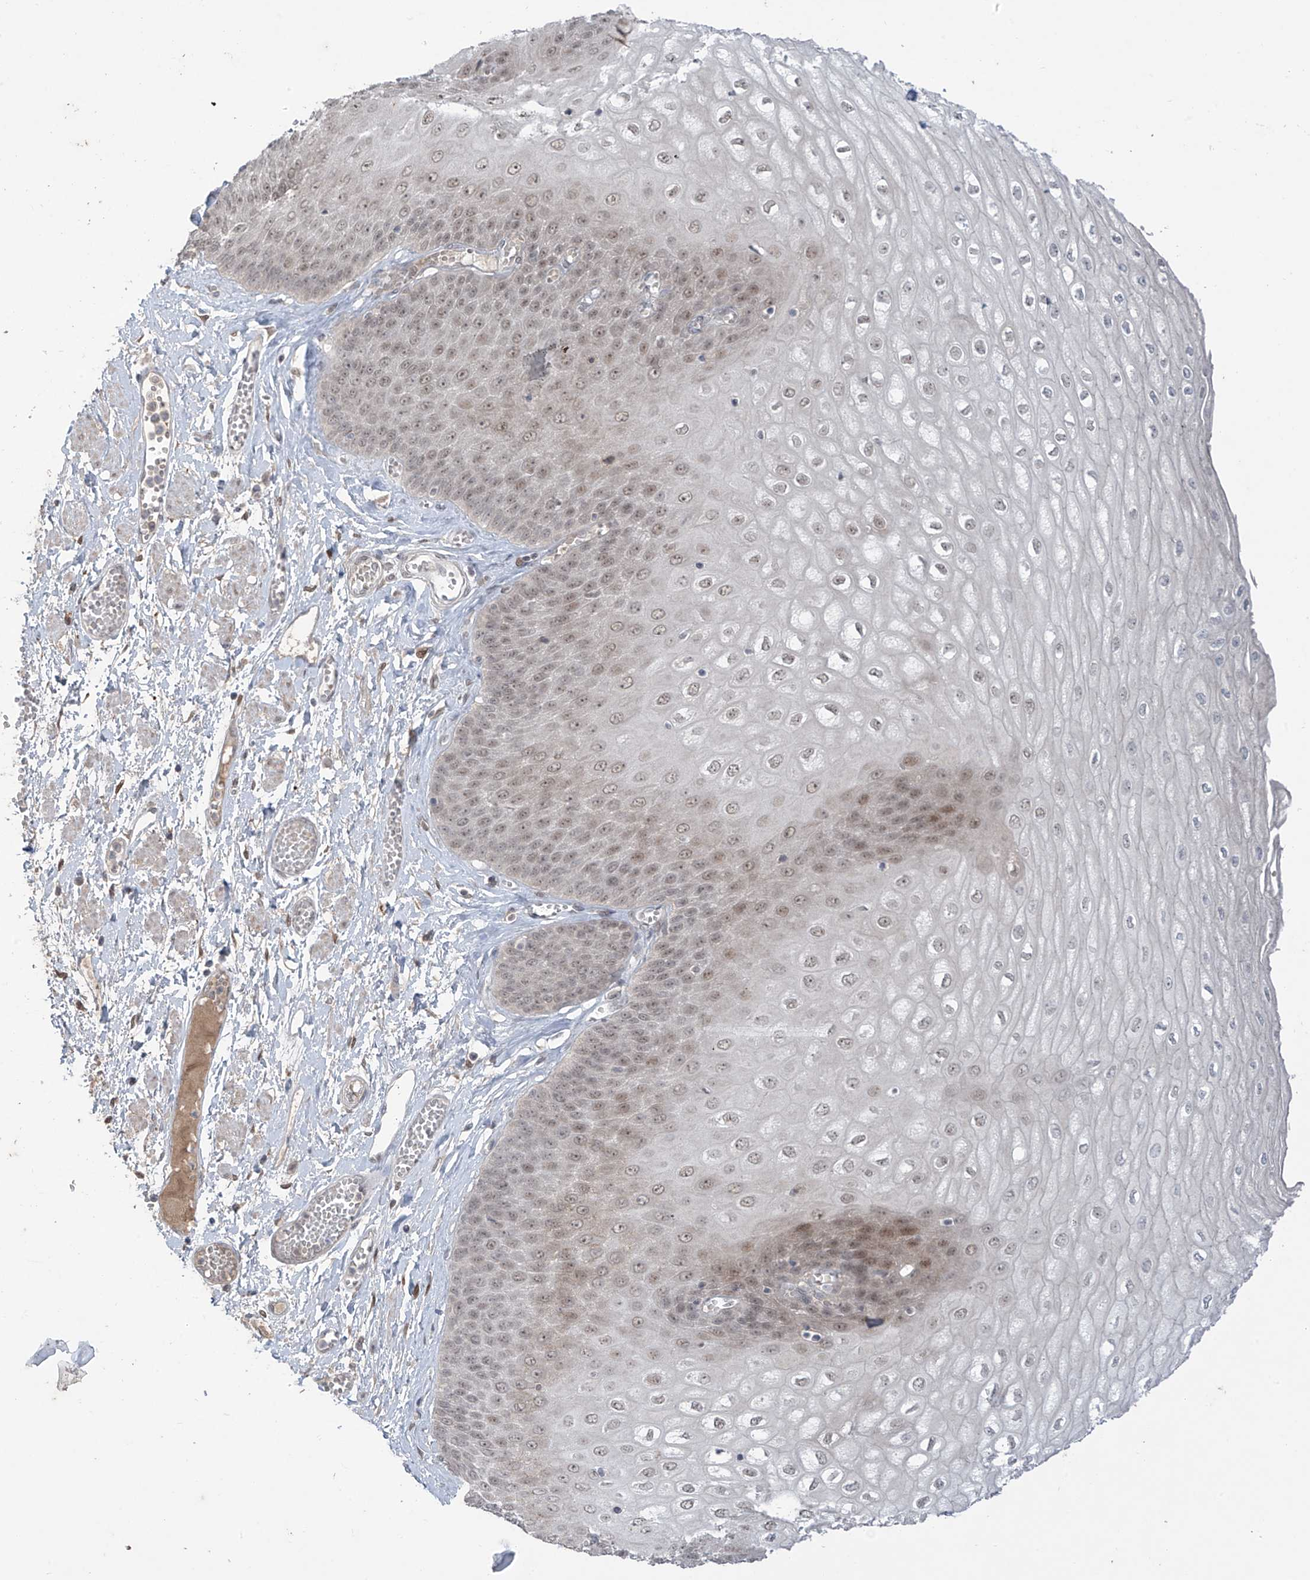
{"staining": {"intensity": "moderate", "quantity": "25%-75%", "location": "nuclear"}, "tissue": "esophagus", "cell_type": "Squamous epithelial cells", "image_type": "normal", "snomed": [{"axis": "morphology", "description": "Normal tissue, NOS"}, {"axis": "topography", "description": "Esophagus"}], "caption": "The micrograph exhibits immunohistochemical staining of unremarkable esophagus. There is moderate nuclear staining is appreciated in about 25%-75% of squamous epithelial cells.", "gene": "OGT", "patient": {"sex": "male", "age": 60}}